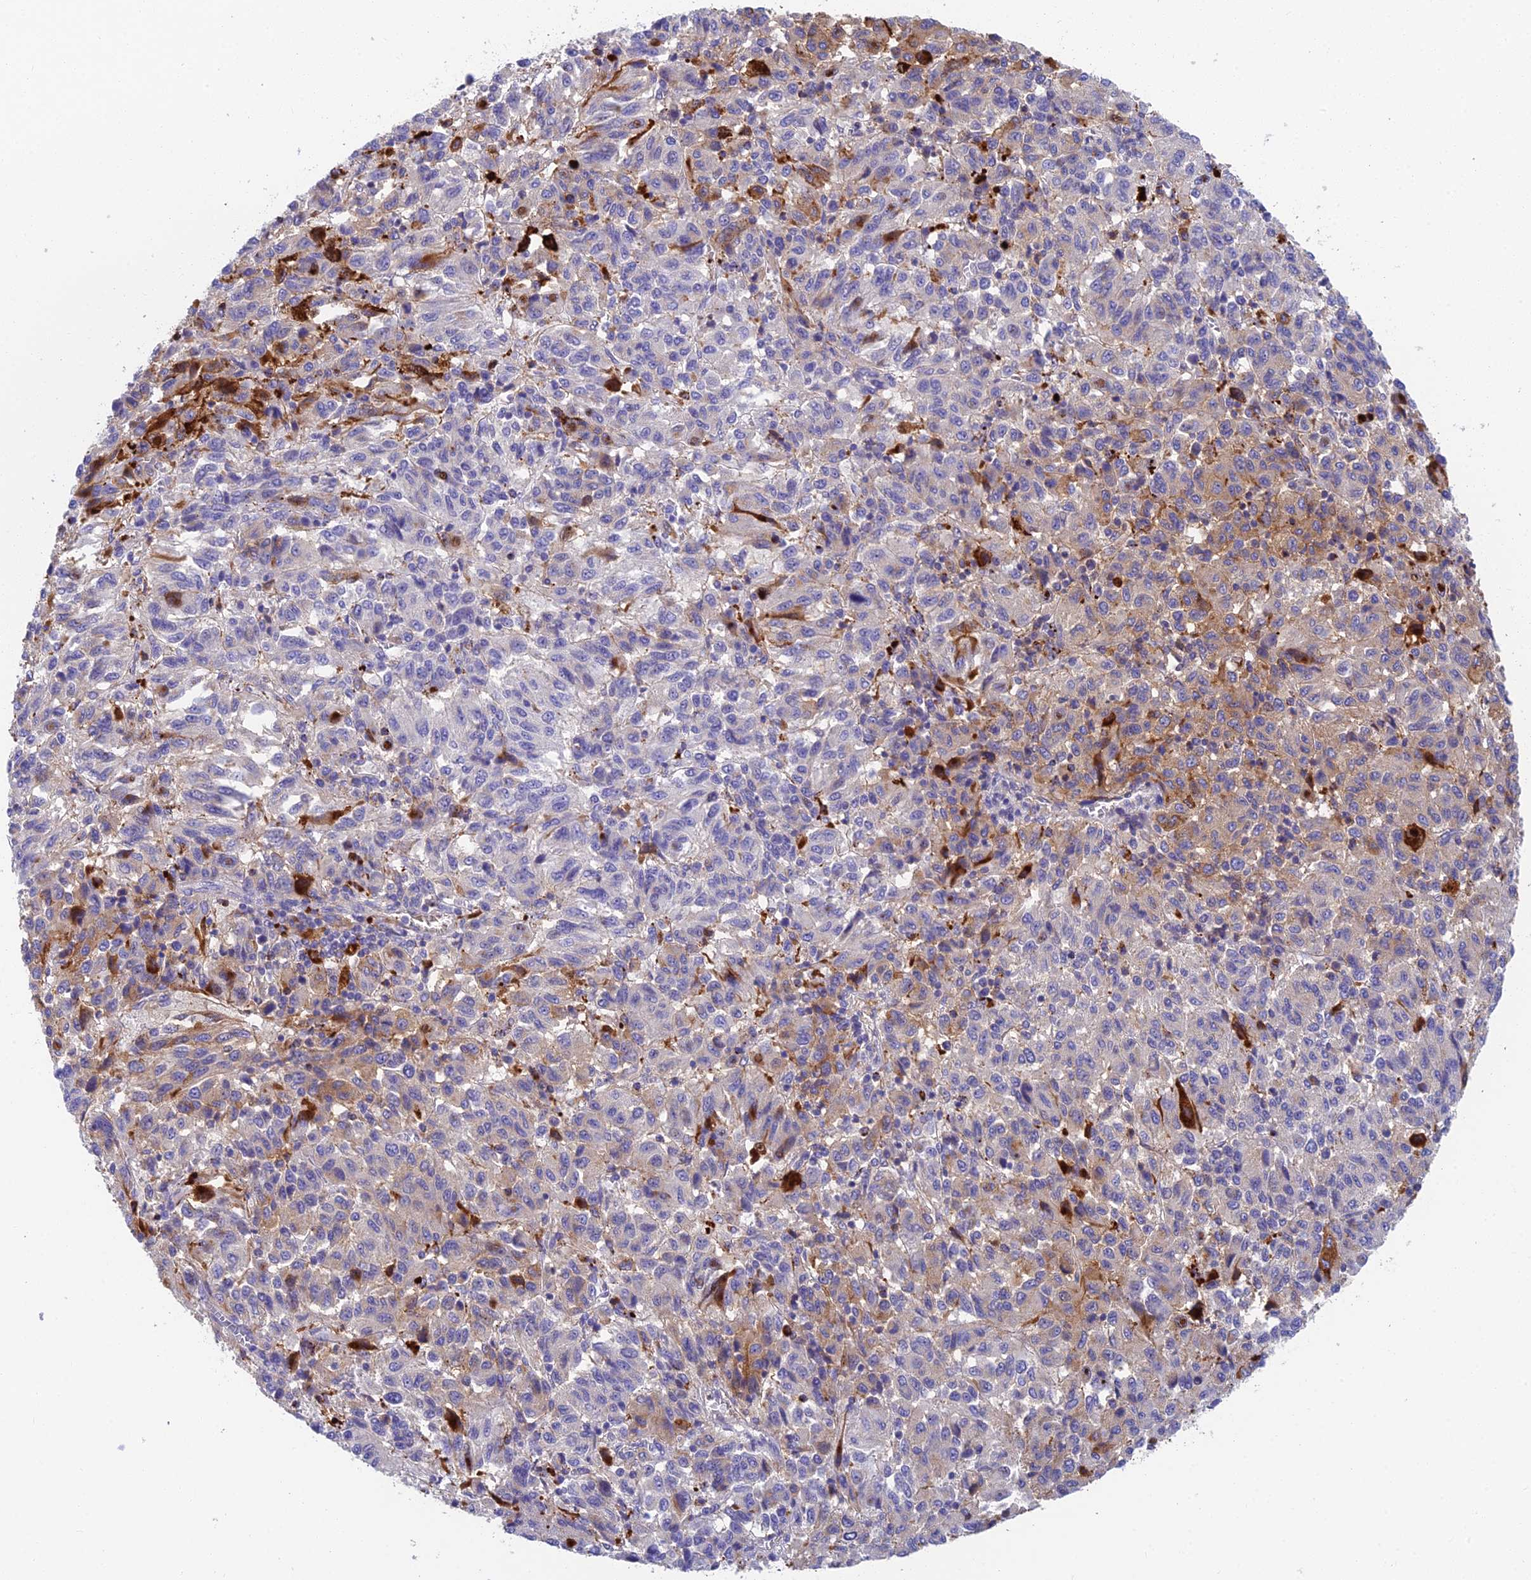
{"staining": {"intensity": "moderate", "quantity": "<25%", "location": "cytoplasmic/membranous"}, "tissue": "melanoma", "cell_type": "Tumor cells", "image_type": "cancer", "snomed": [{"axis": "morphology", "description": "Malignant melanoma, Metastatic site"}, {"axis": "topography", "description": "Lung"}], "caption": "A low amount of moderate cytoplasmic/membranous positivity is appreciated in approximately <25% of tumor cells in melanoma tissue.", "gene": "ADAMTS13", "patient": {"sex": "male", "age": 64}}